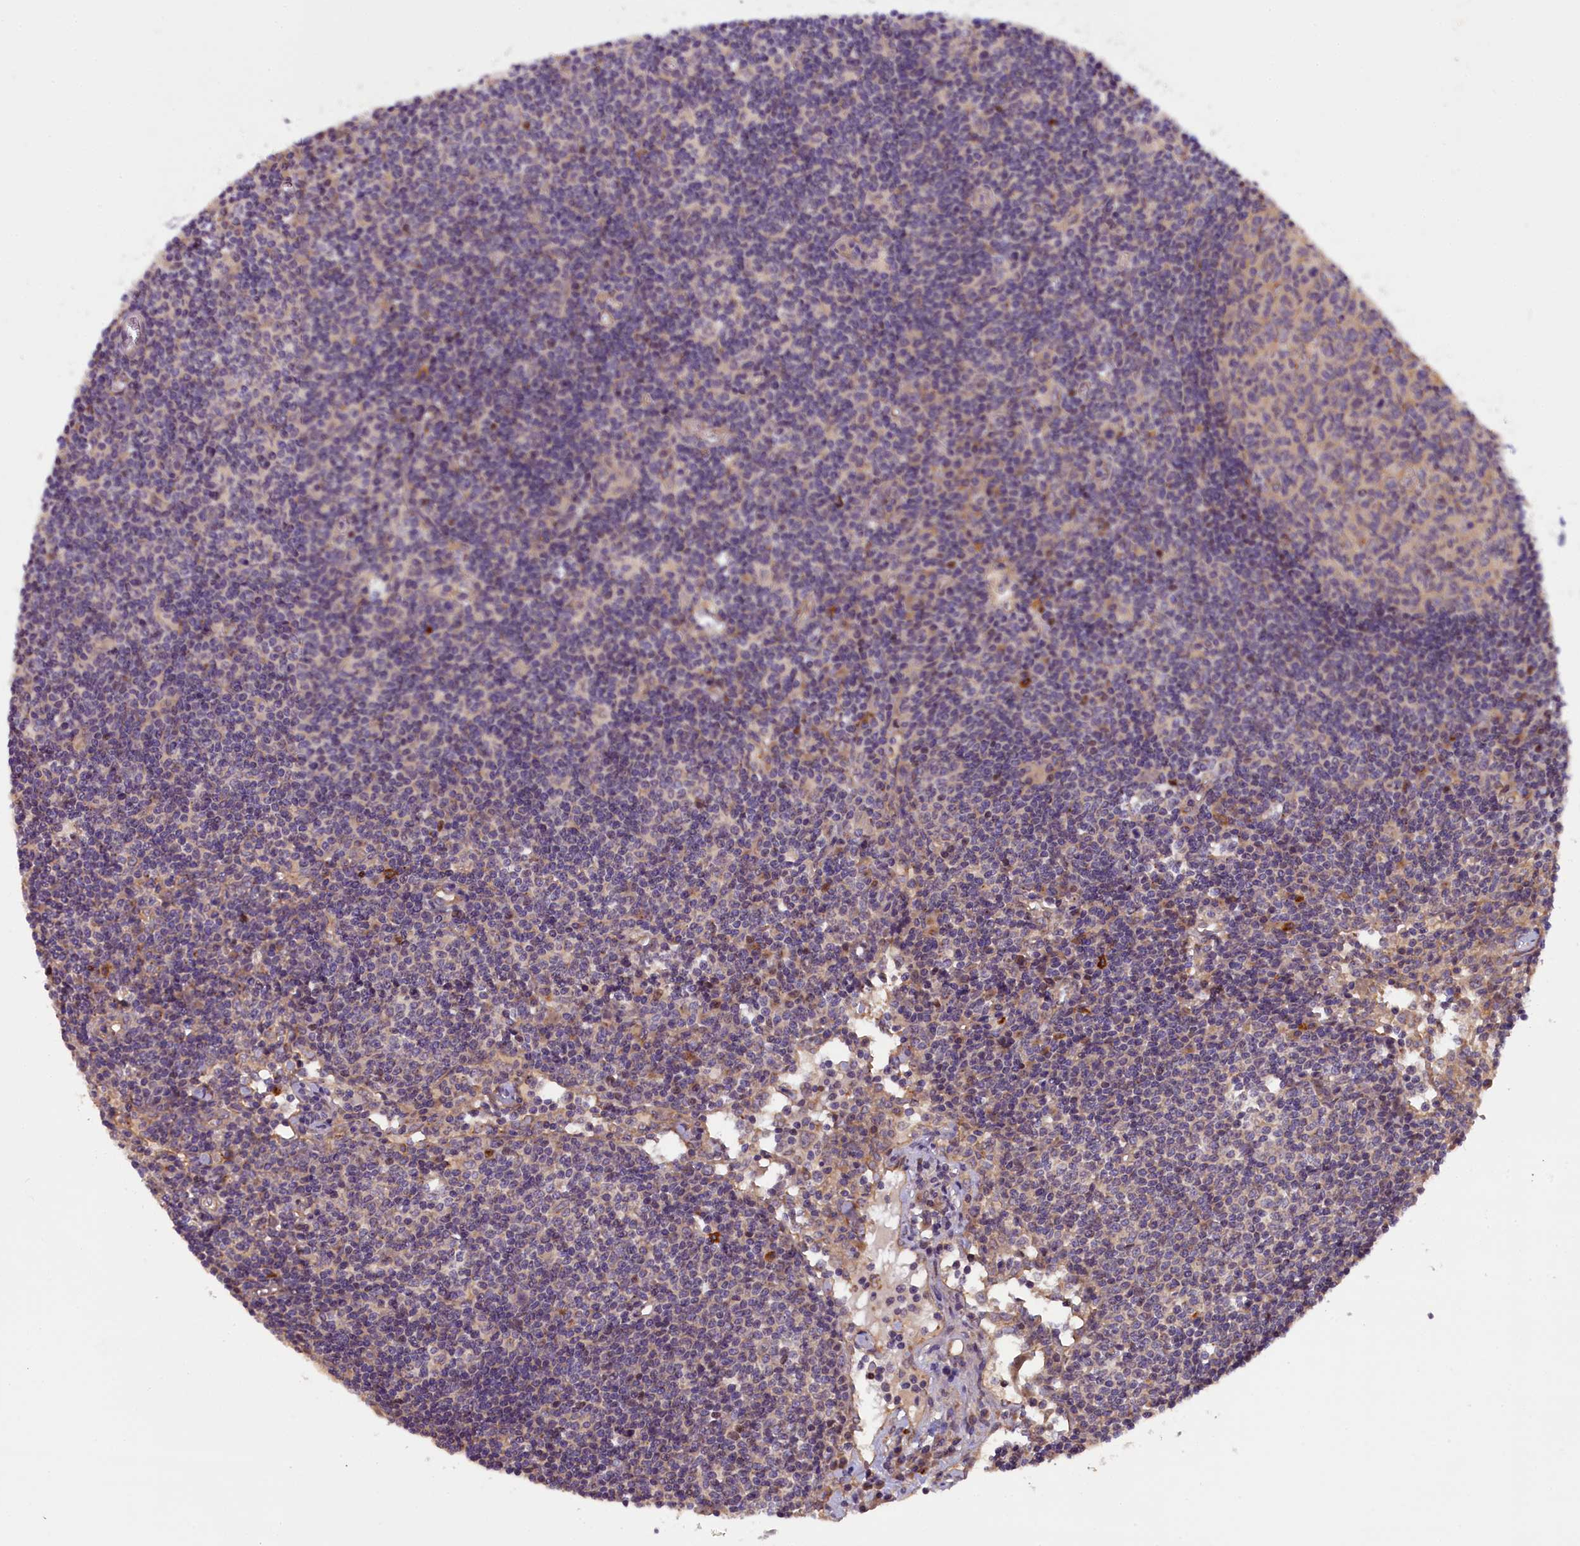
{"staining": {"intensity": "weak", "quantity": "<25%", "location": "cytoplasmic/membranous"}, "tissue": "lymph node", "cell_type": "Germinal center cells", "image_type": "normal", "snomed": [{"axis": "morphology", "description": "Normal tissue, NOS"}, {"axis": "topography", "description": "Lymph node"}], "caption": "Immunohistochemical staining of normal lymph node reveals no significant expression in germinal center cells.", "gene": "CCDC9B", "patient": {"sex": "female", "age": 55}}